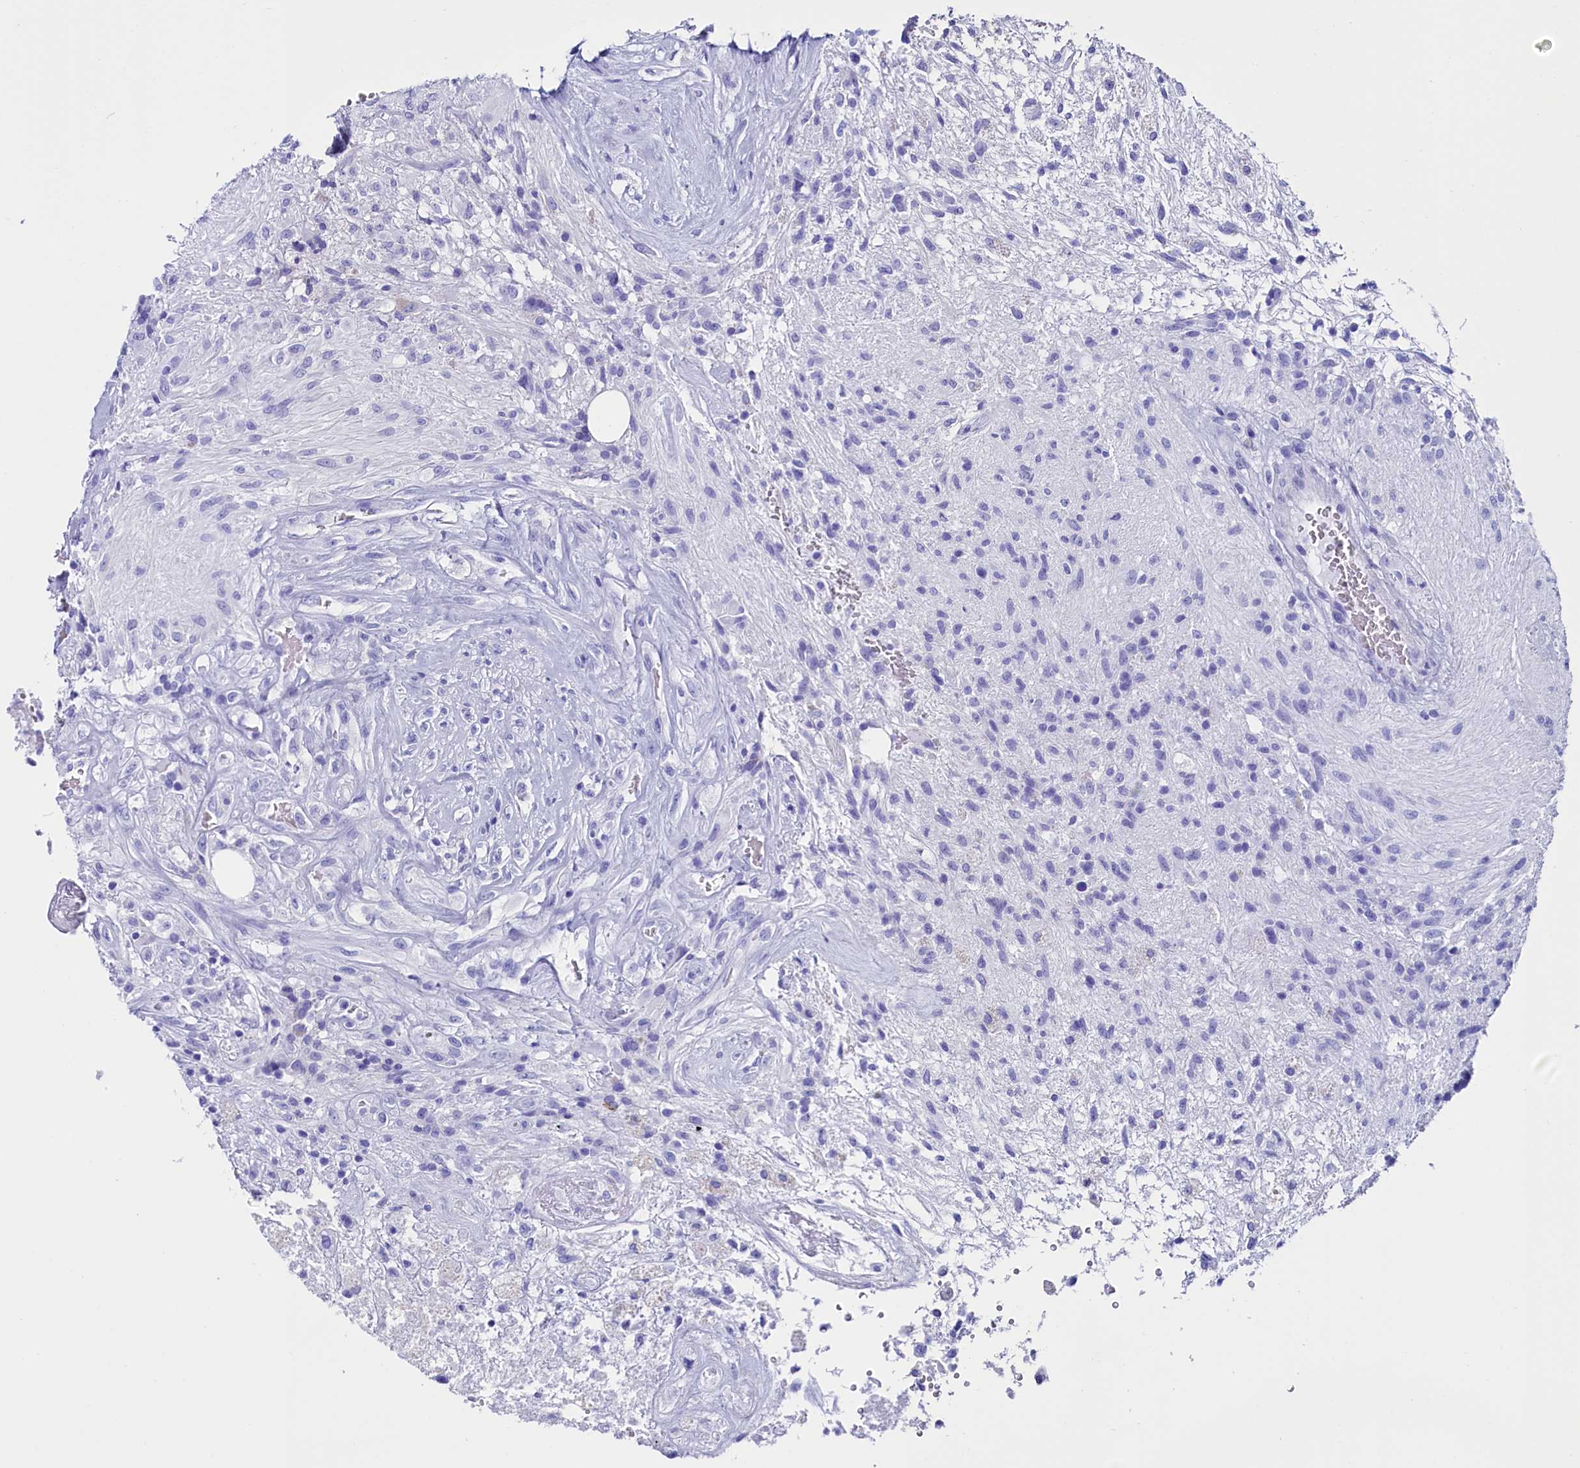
{"staining": {"intensity": "negative", "quantity": "none", "location": "none"}, "tissue": "glioma", "cell_type": "Tumor cells", "image_type": "cancer", "snomed": [{"axis": "morphology", "description": "Glioma, malignant, High grade"}, {"axis": "topography", "description": "Brain"}], "caption": "Immunohistochemistry of malignant high-grade glioma shows no staining in tumor cells.", "gene": "ANKRD29", "patient": {"sex": "male", "age": 56}}